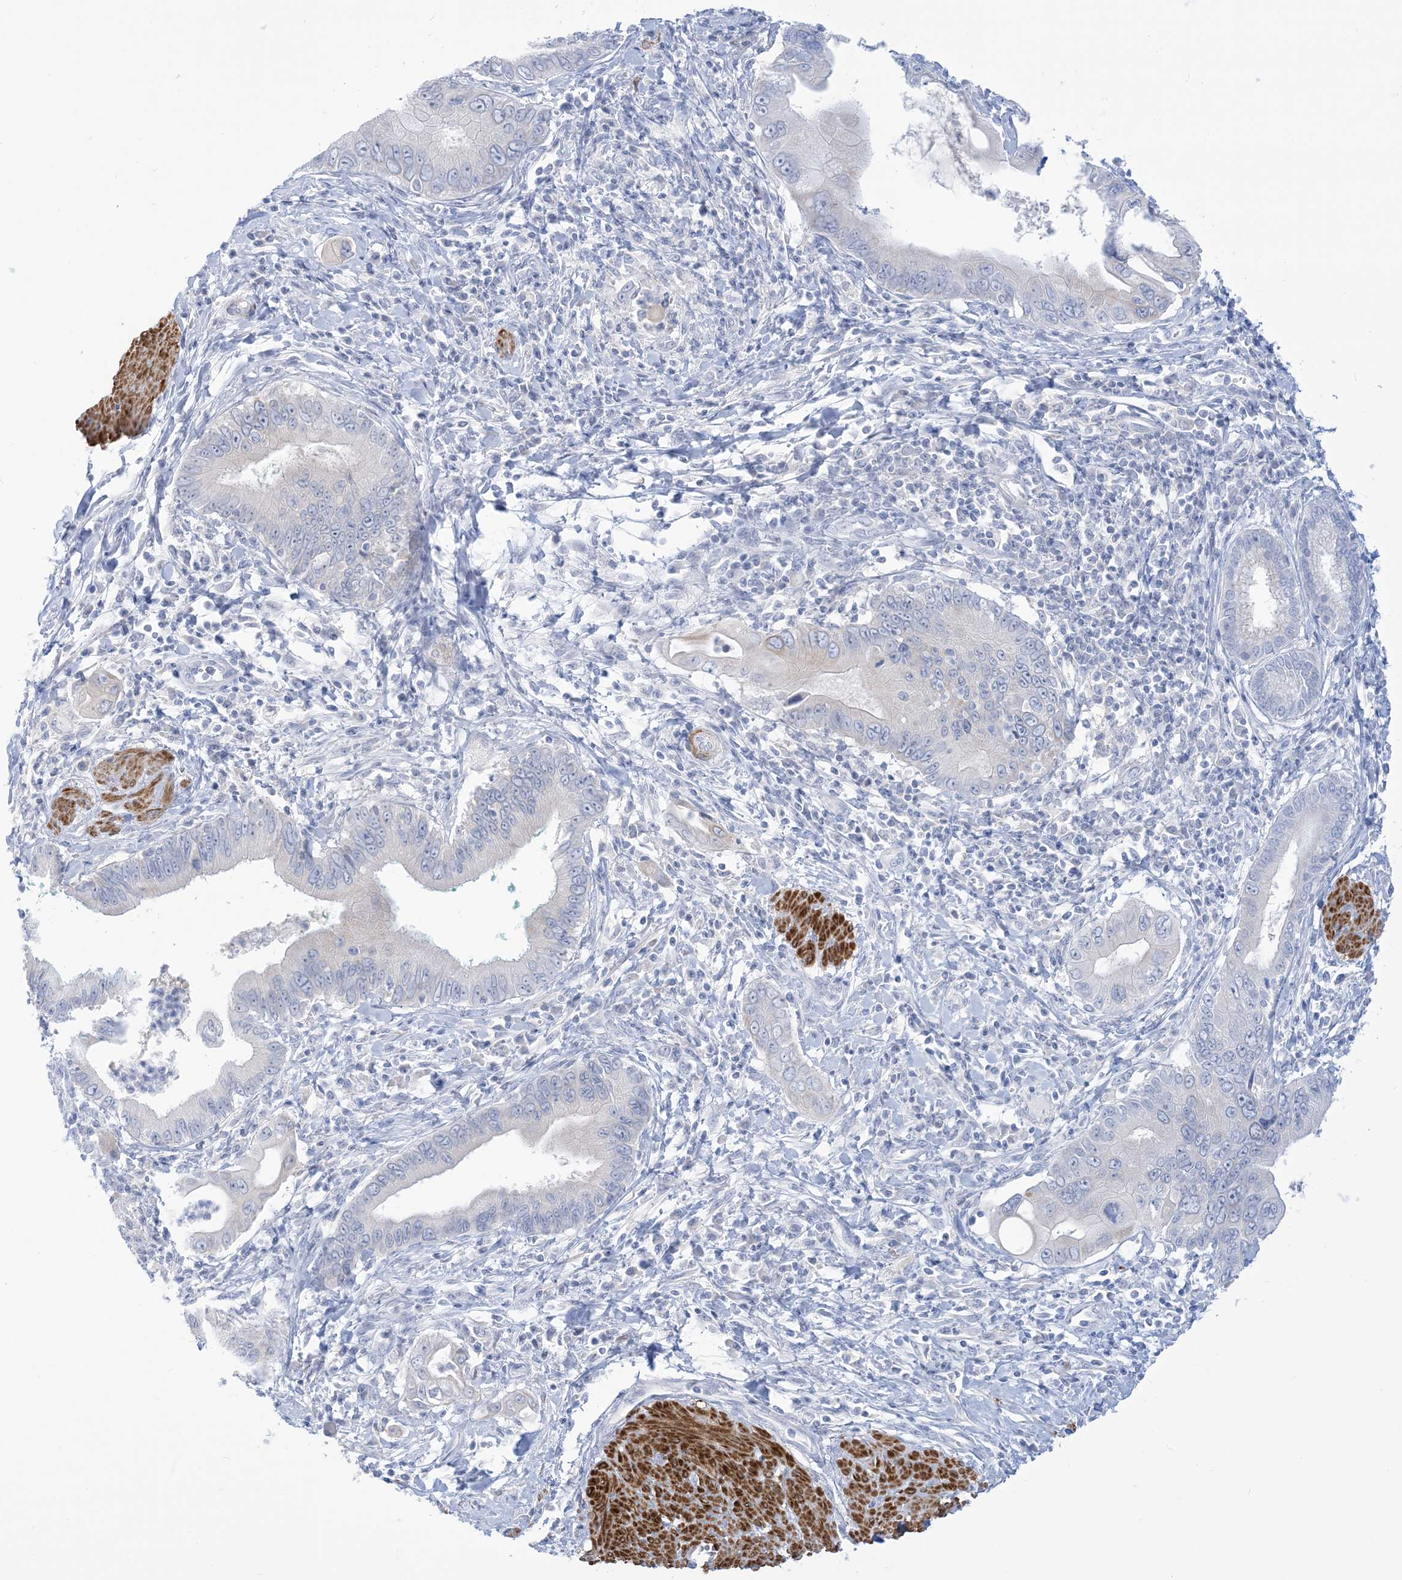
{"staining": {"intensity": "negative", "quantity": "none", "location": "none"}, "tissue": "pancreatic cancer", "cell_type": "Tumor cells", "image_type": "cancer", "snomed": [{"axis": "morphology", "description": "Adenocarcinoma, NOS"}, {"axis": "topography", "description": "Pancreas"}], "caption": "A histopathology image of human adenocarcinoma (pancreatic) is negative for staining in tumor cells.", "gene": "MARS2", "patient": {"sex": "male", "age": 78}}